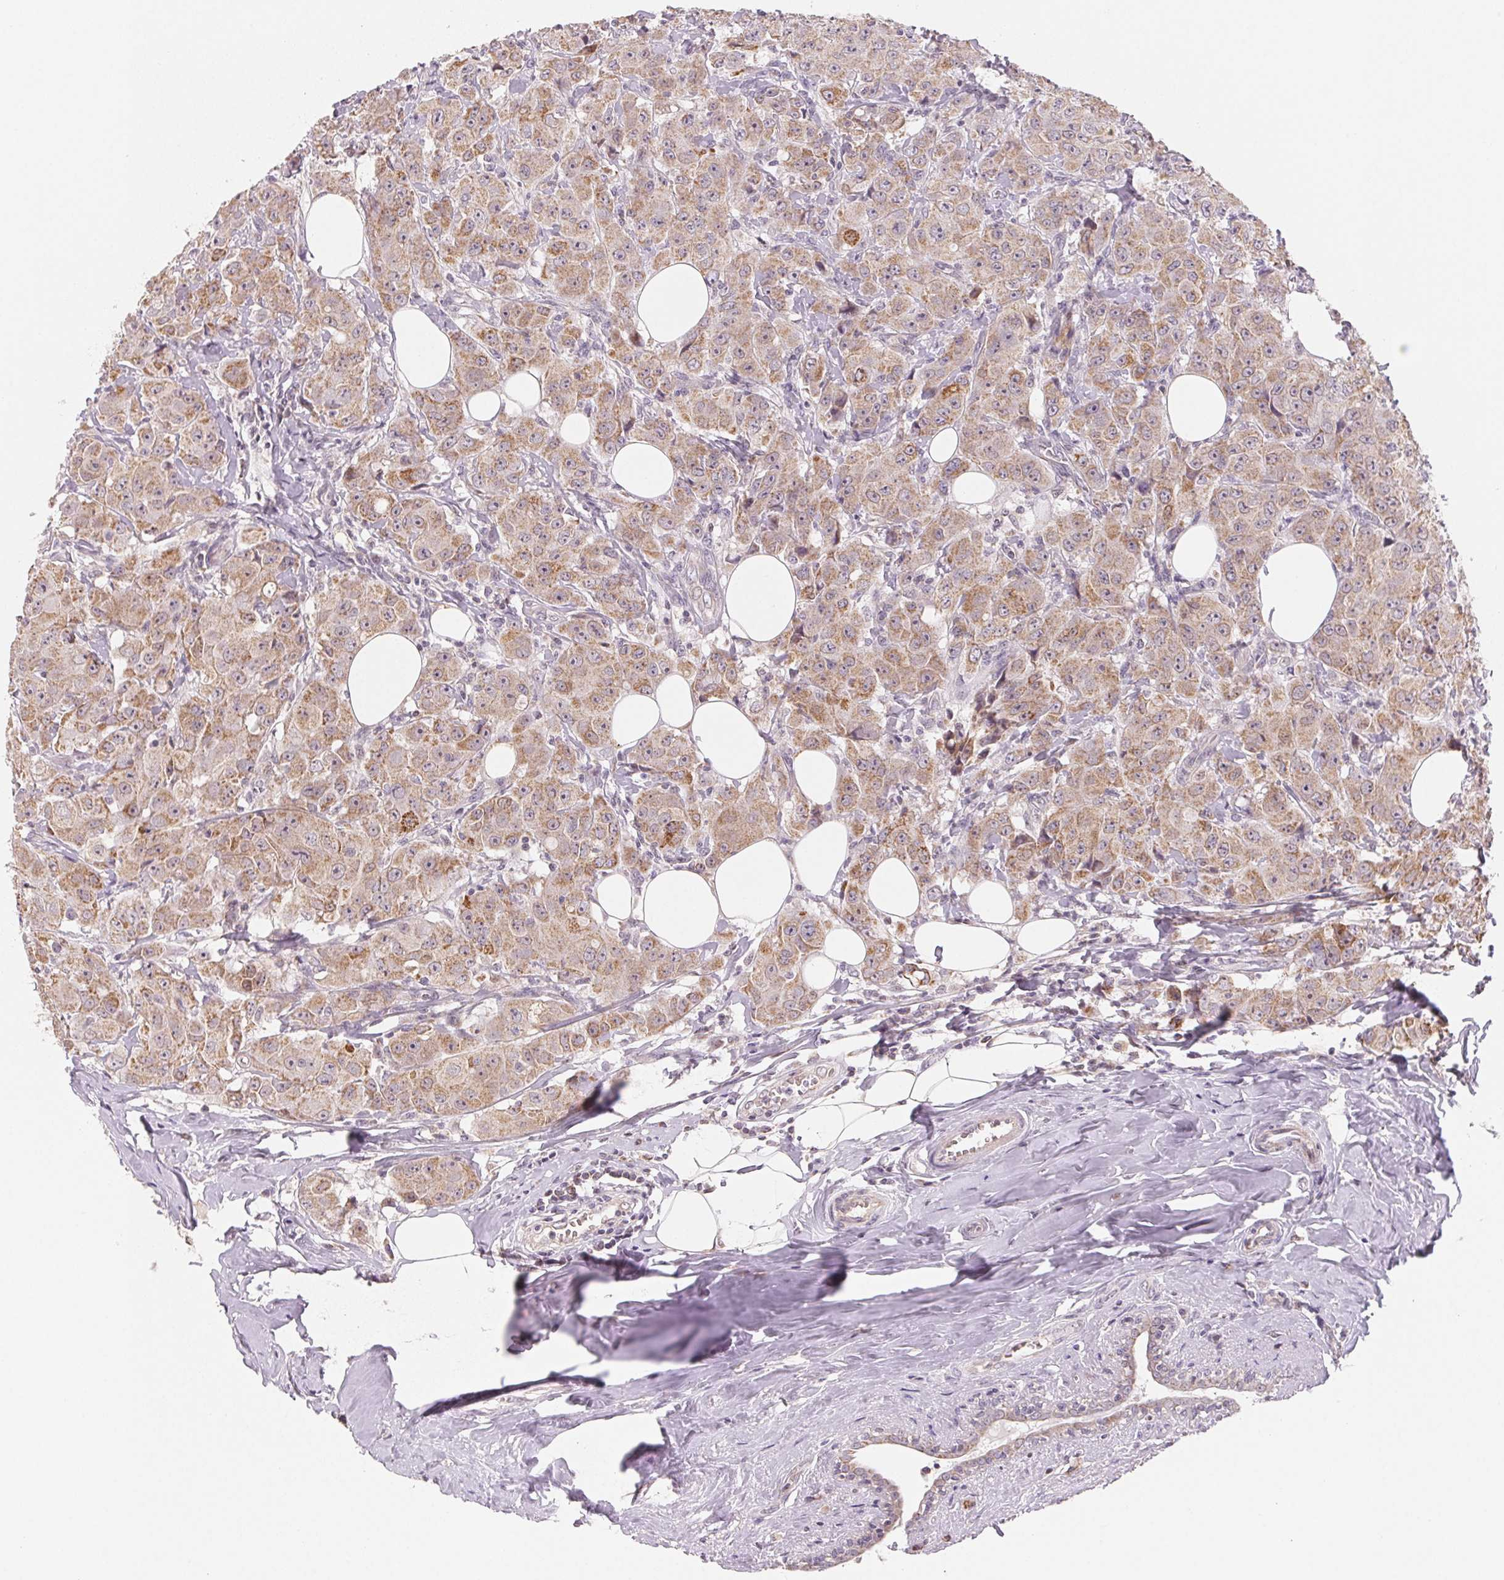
{"staining": {"intensity": "moderate", "quantity": ">75%", "location": "cytoplasmic/membranous"}, "tissue": "breast cancer", "cell_type": "Tumor cells", "image_type": "cancer", "snomed": [{"axis": "morphology", "description": "Normal tissue, NOS"}, {"axis": "morphology", "description": "Duct carcinoma"}, {"axis": "topography", "description": "Breast"}], "caption": "The immunohistochemical stain highlights moderate cytoplasmic/membranous staining in tumor cells of intraductal carcinoma (breast) tissue.", "gene": "HINT2", "patient": {"sex": "female", "age": 43}}